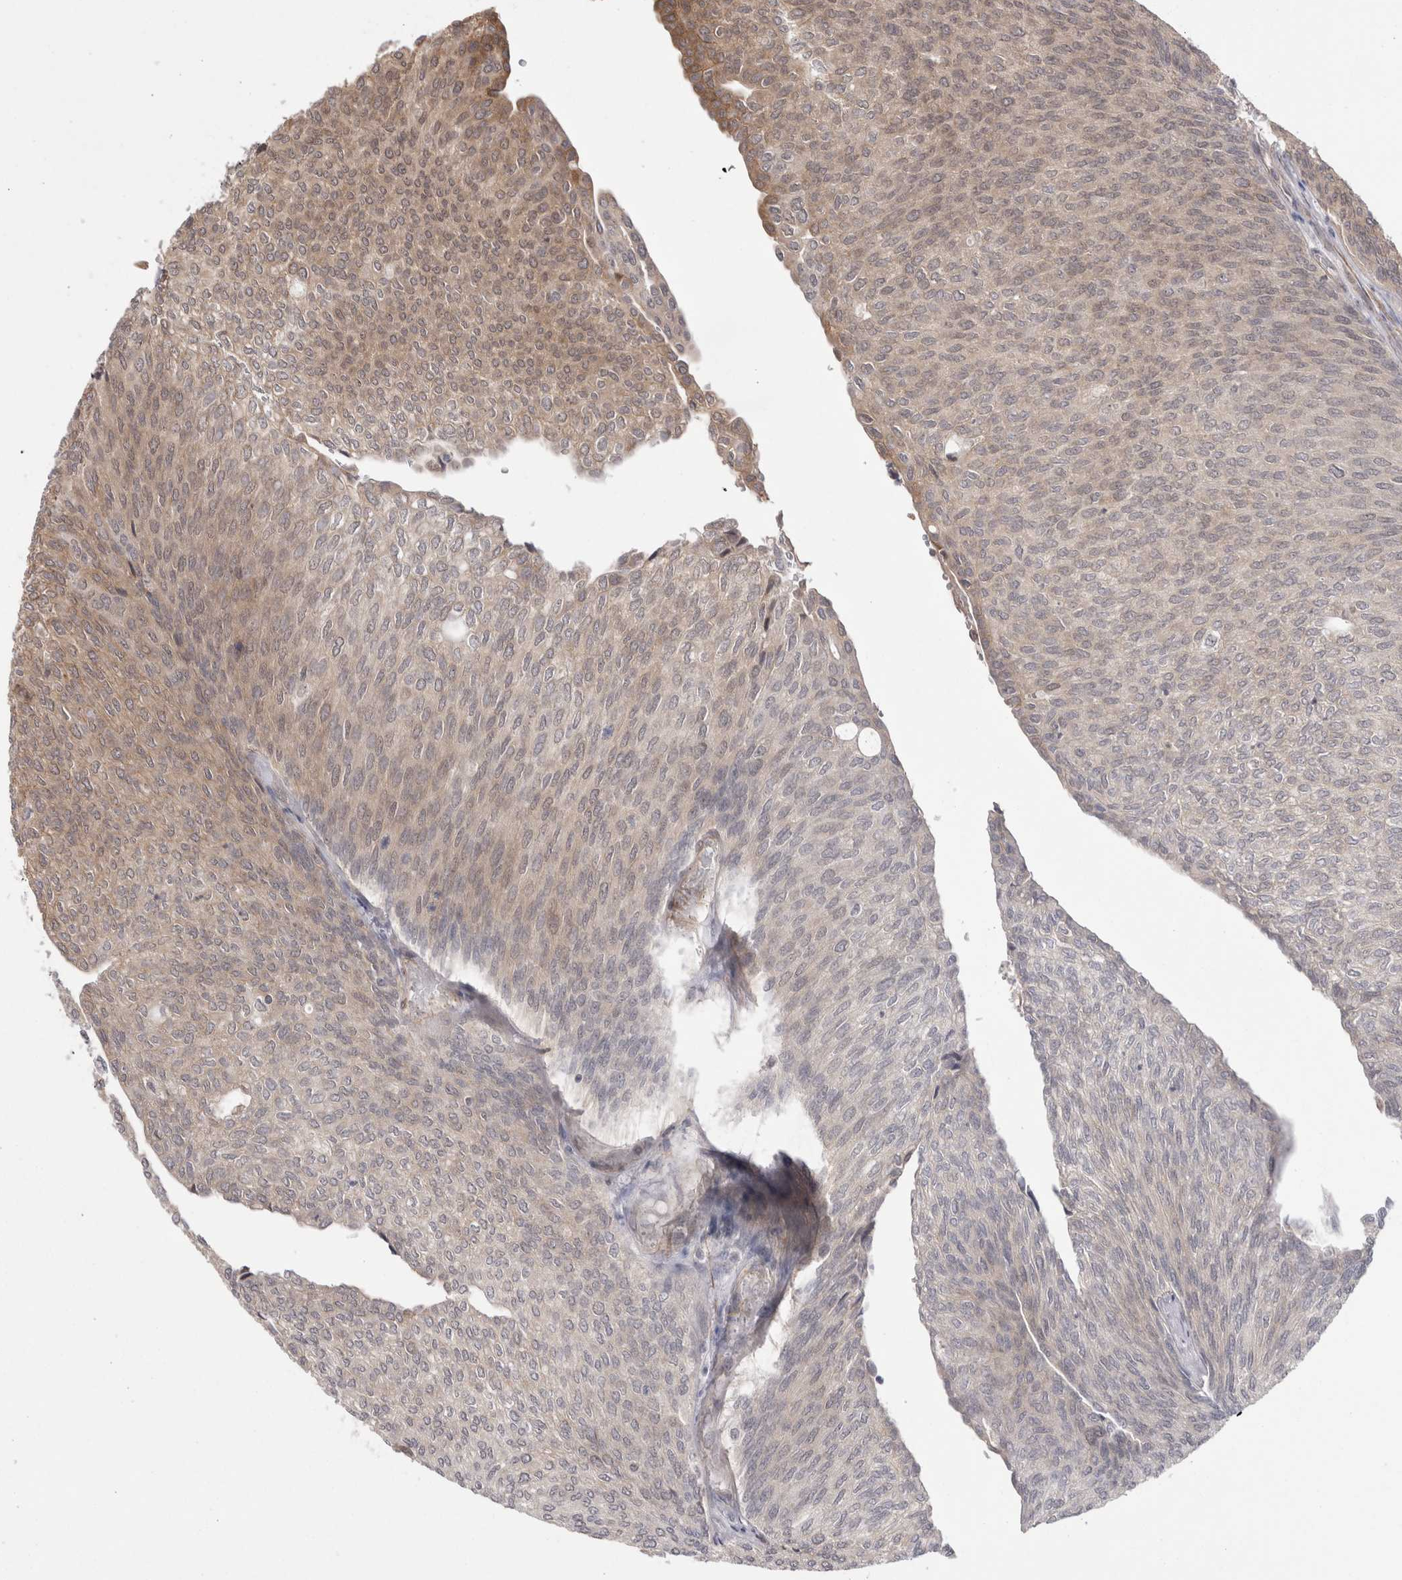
{"staining": {"intensity": "moderate", "quantity": "25%-75%", "location": "cytoplasmic/membranous"}, "tissue": "urothelial cancer", "cell_type": "Tumor cells", "image_type": "cancer", "snomed": [{"axis": "morphology", "description": "Urothelial carcinoma, Low grade"}, {"axis": "topography", "description": "Urinary bladder"}], "caption": "This photomicrograph displays immunohistochemistry staining of human low-grade urothelial carcinoma, with medium moderate cytoplasmic/membranous staining in about 25%-75% of tumor cells.", "gene": "EXOSC4", "patient": {"sex": "female", "age": 79}}